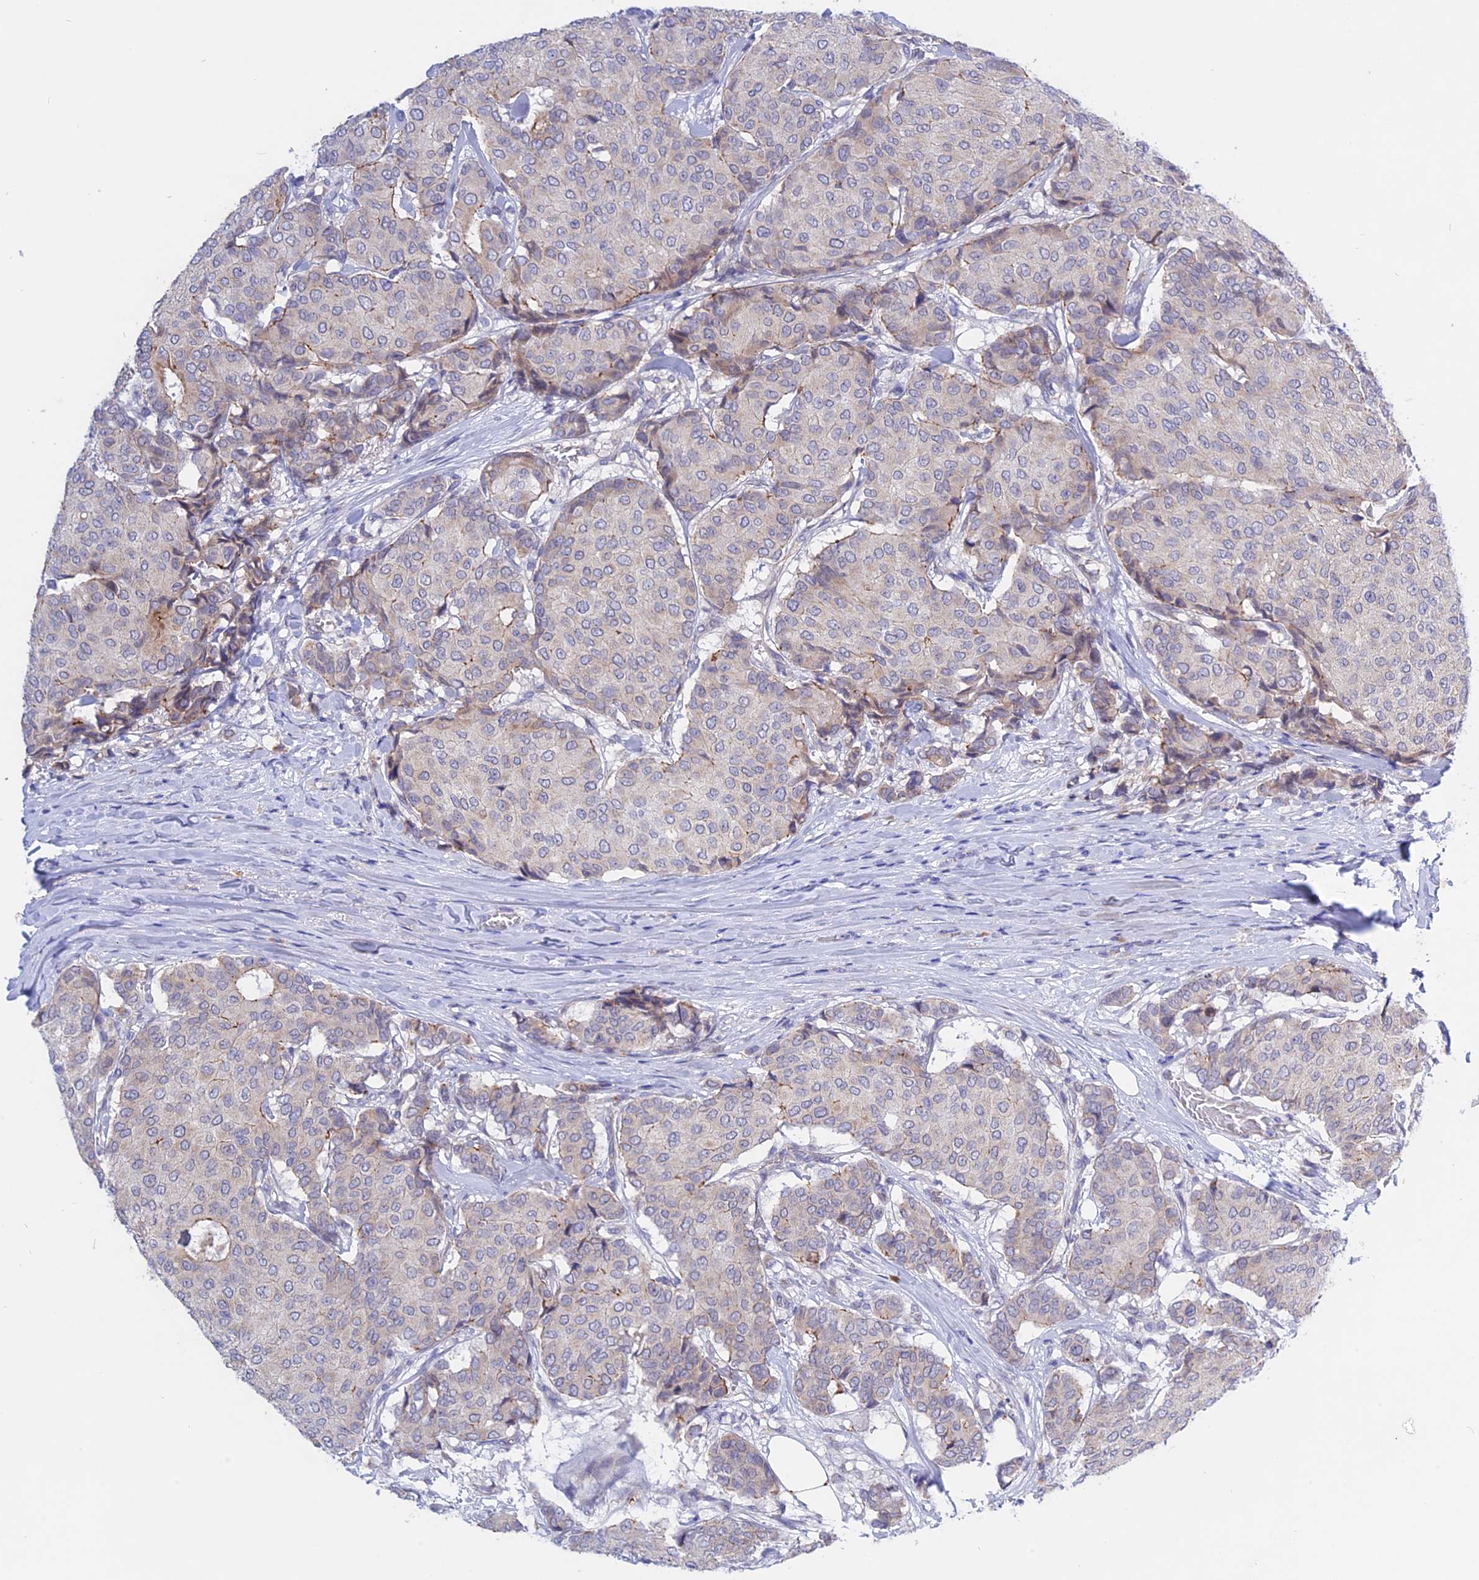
{"staining": {"intensity": "weak", "quantity": "<25%", "location": "cytoplasmic/membranous"}, "tissue": "breast cancer", "cell_type": "Tumor cells", "image_type": "cancer", "snomed": [{"axis": "morphology", "description": "Duct carcinoma"}, {"axis": "topography", "description": "Breast"}], "caption": "High power microscopy photomicrograph of an immunohistochemistry (IHC) photomicrograph of breast cancer, revealing no significant staining in tumor cells.", "gene": "GK5", "patient": {"sex": "female", "age": 75}}